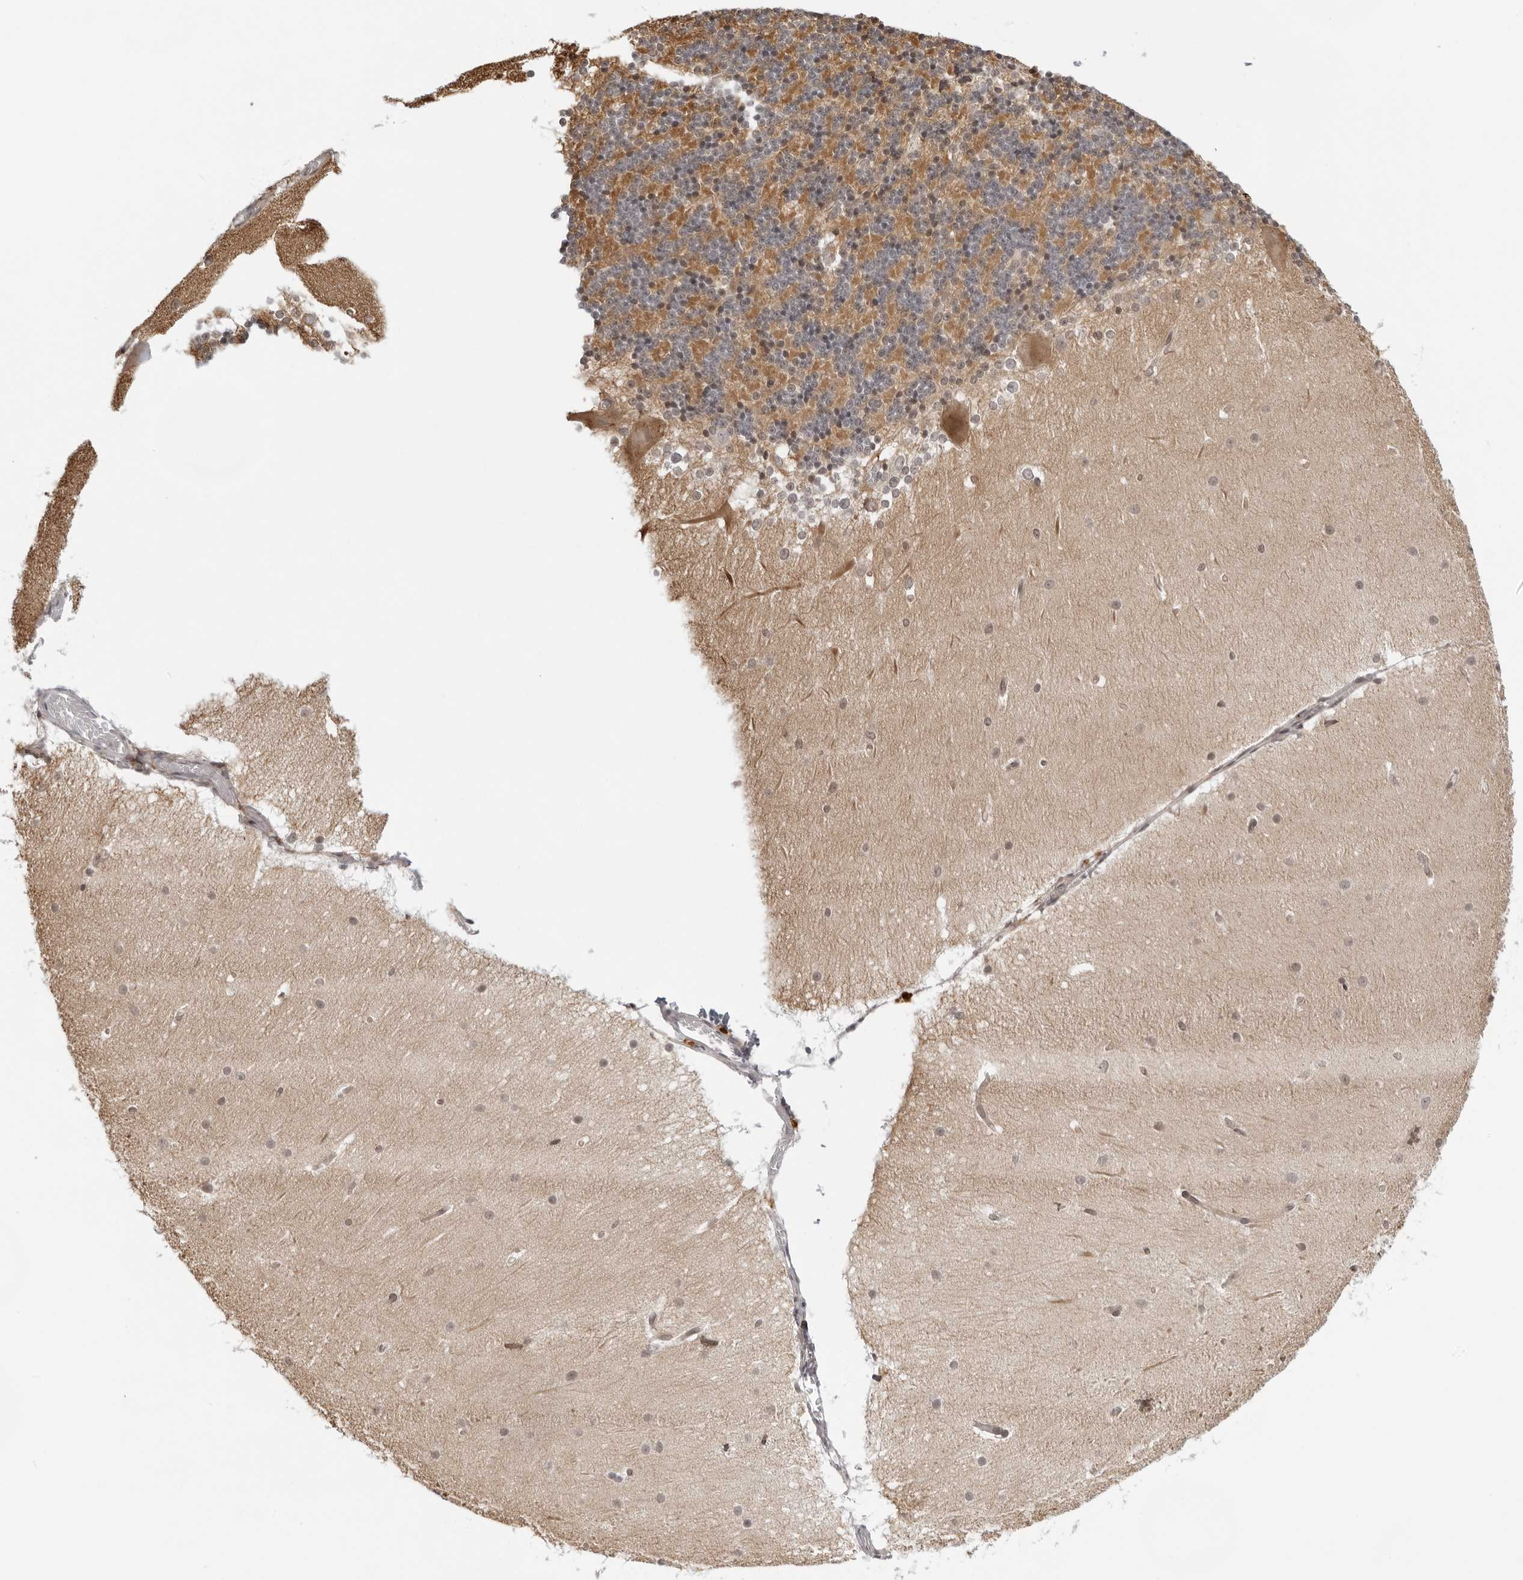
{"staining": {"intensity": "moderate", "quantity": "25%-75%", "location": "cytoplasmic/membranous"}, "tissue": "cerebellum", "cell_type": "Cells in granular layer", "image_type": "normal", "snomed": [{"axis": "morphology", "description": "Normal tissue, NOS"}, {"axis": "topography", "description": "Cerebellum"}], "caption": "The image demonstrates immunohistochemical staining of normal cerebellum. There is moderate cytoplasmic/membranous expression is appreciated in about 25%-75% of cells in granular layer.", "gene": "ITGB3BP", "patient": {"sex": "female", "age": 19}}